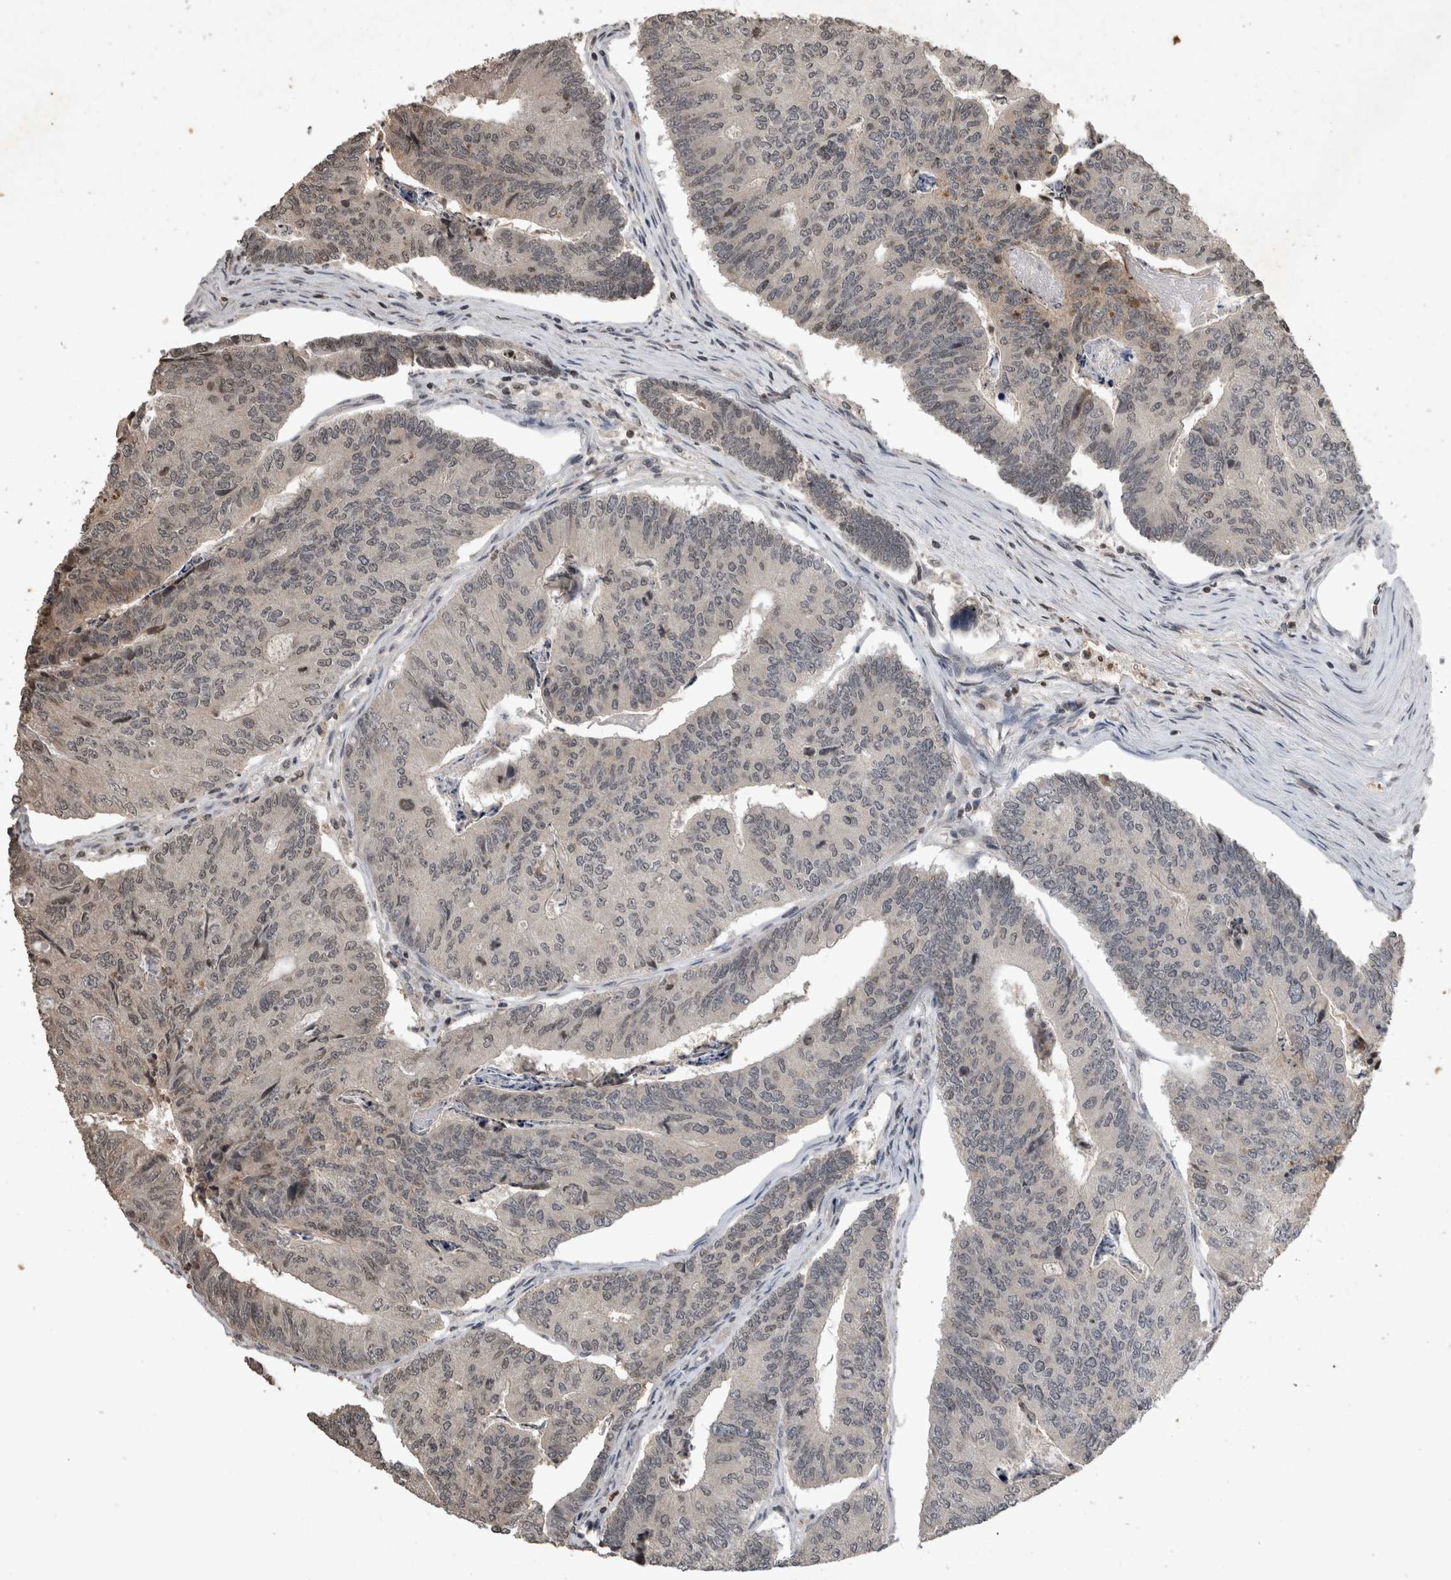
{"staining": {"intensity": "weak", "quantity": "<25%", "location": "nuclear"}, "tissue": "colorectal cancer", "cell_type": "Tumor cells", "image_type": "cancer", "snomed": [{"axis": "morphology", "description": "Adenocarcinoma, NOS"}, {"axis": "topography", "description": "Colon"}], "caption": "The photomicrograph demonstrates no significant staining in tumor cells of adenocarcinoma (colorectal).", "gene": "HRK", "patient": {"sex": "female", "age": 67}}